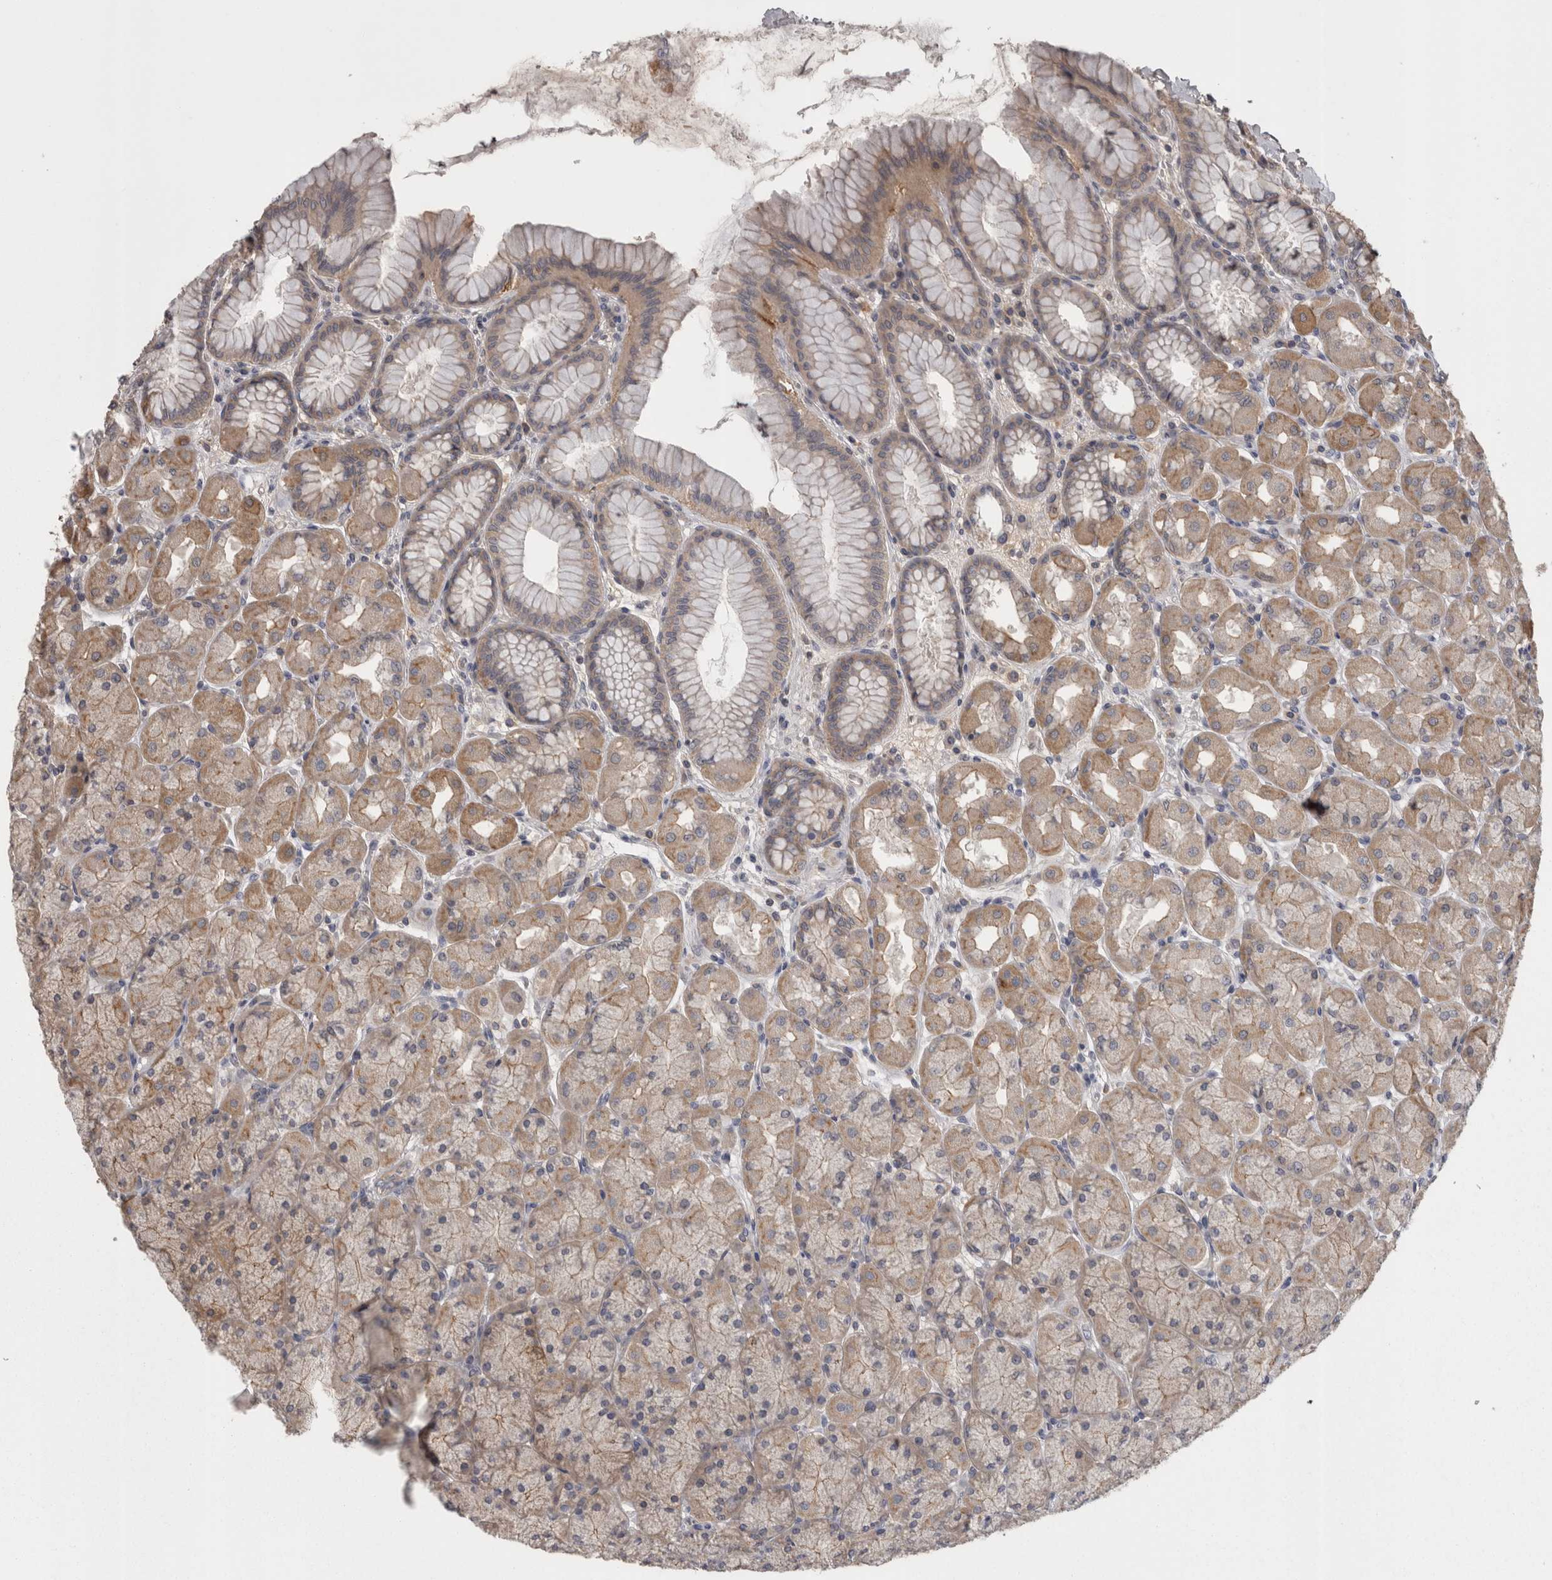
{"staining": {"intensity": "moderate", "quantity": ">75%", "location": "cytoplasmic/membranous"}, "tissue": "stomach", "cell_type": "Glandular cells", "image_type": "normal", "snomed": [{"axis": "morphology", "description": "Normal tissue, NOS"}, {"axis": "topography", "description": "Stomach, upper"}], "caption": "This is a photomicrograph of IHC staining of unremarkable stomach, which shows moderate positivity in the cytoplasmic/membranous of glandular cells.", "gene": "PON3", "patient": {"sex": "female", "age": 56}}